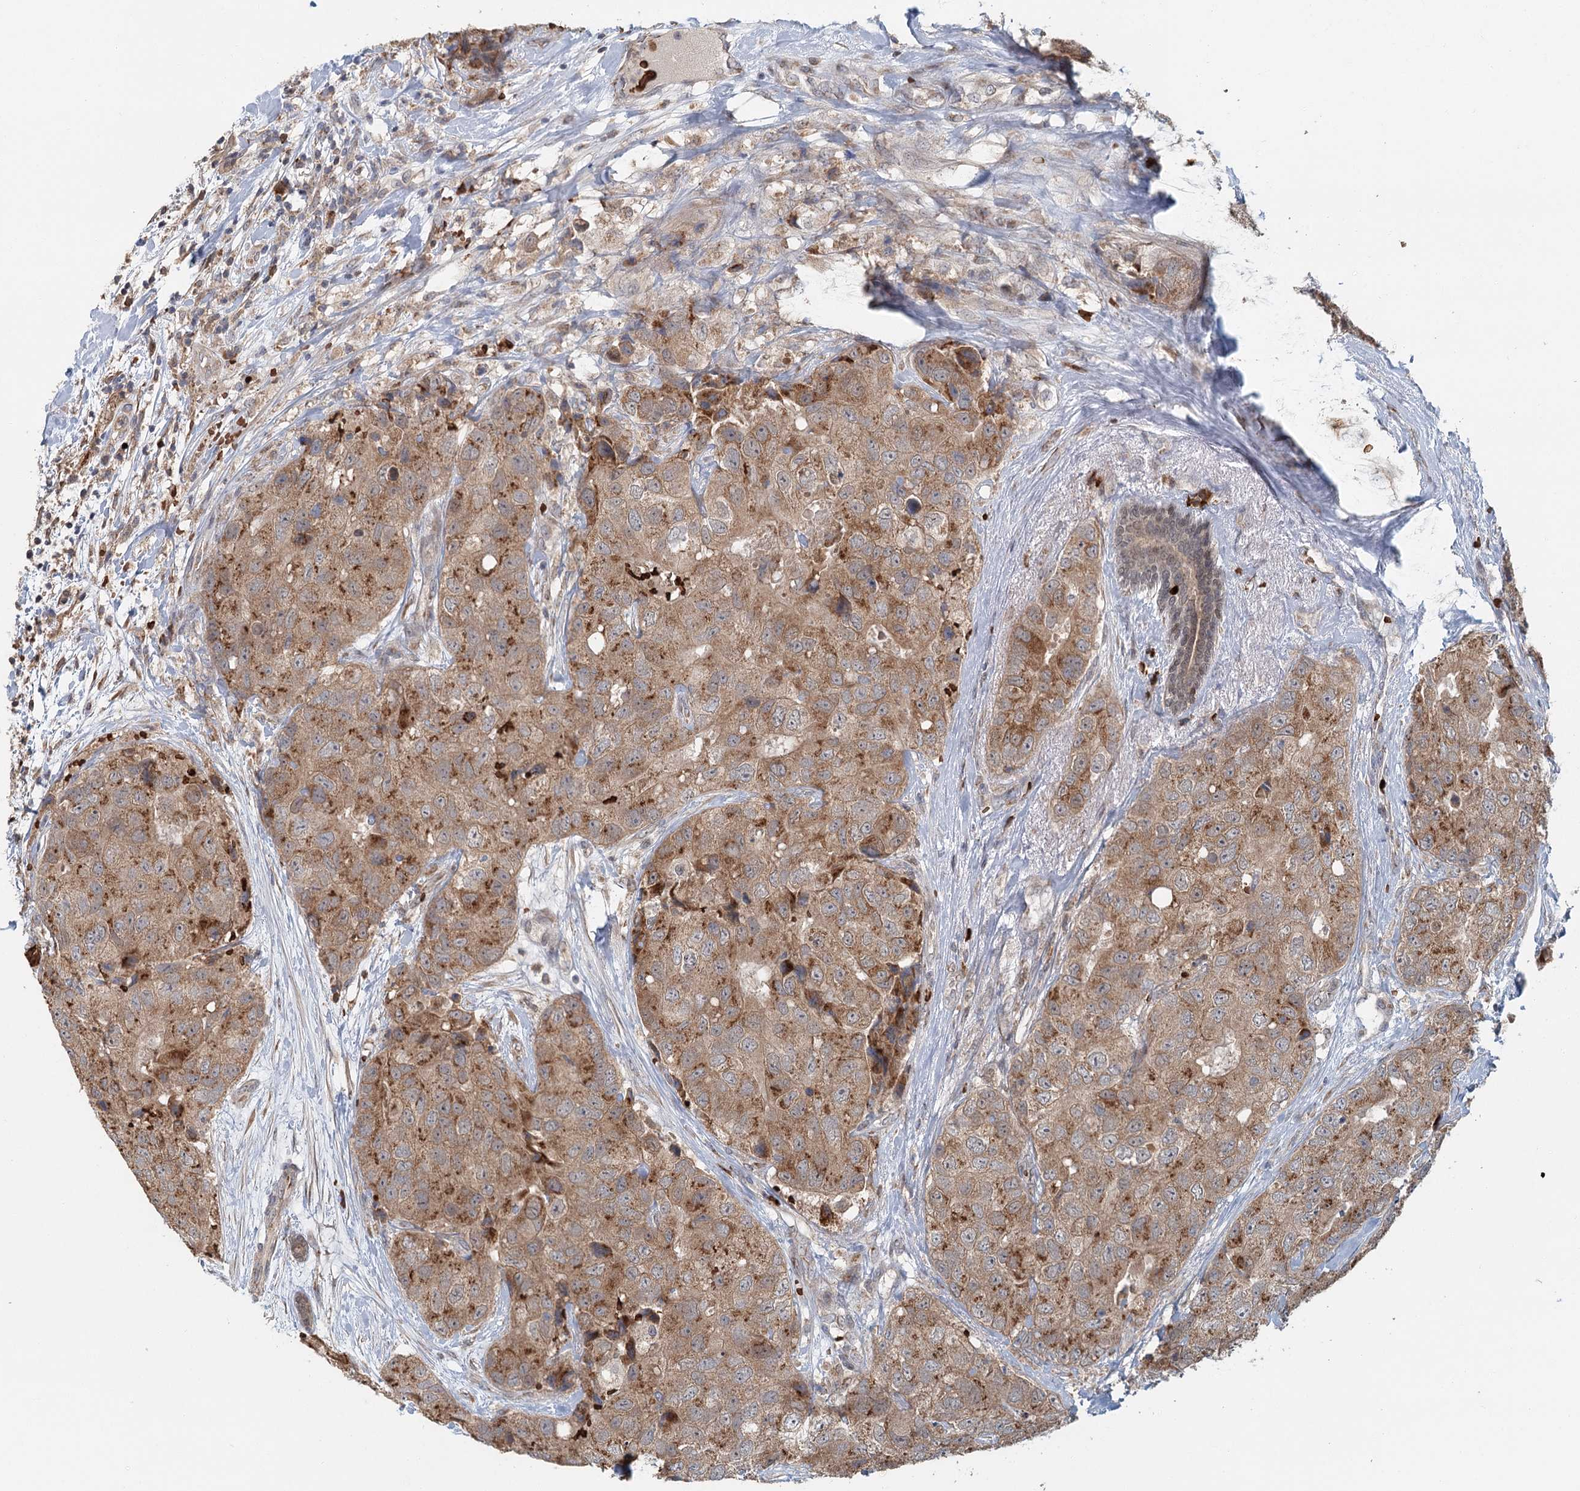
{"staining": {"intensity": "moderate", "quantity": ">75%", "location": "cytoplasmic/membranous"}, "tissue": "breast cancer", "cell_type": "Tumor cells", "image_type": "cancer", "snomed": [{"axis": "morphology", "description": "Duct carcinoma"}, {"axis": "topography", "description": "Breast"}], "caption": "Breast cancer (invasive ductal carcinoma) stained for a protein shows moderate cytoplasmic/membranous positivity in tumor cells.", "gene": "ADK", "patient": {"sex": "female", "age": 62}}